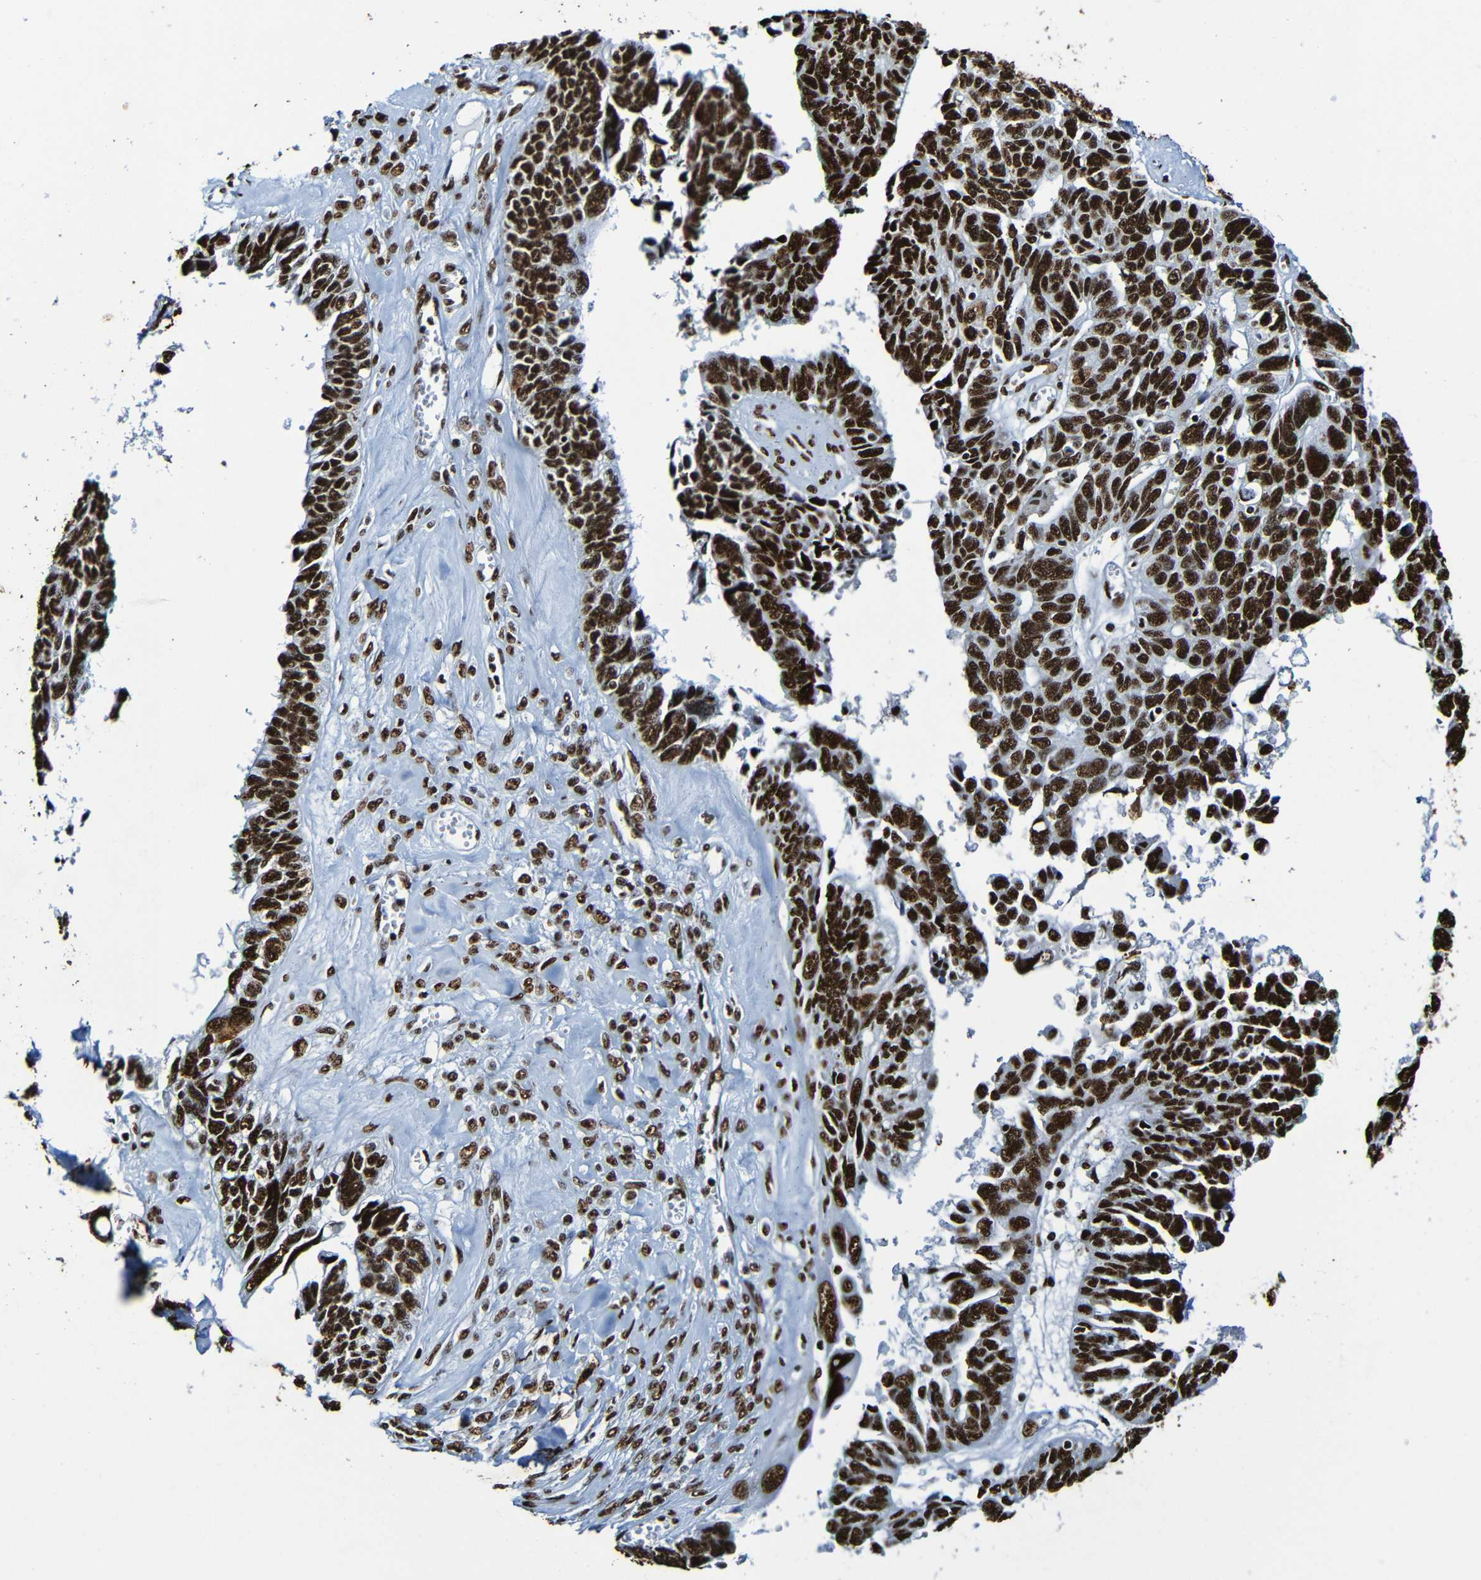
{"staining": {"intensity": "strong", "quantity": ">75%", "location": "nuclear"}, "tissue": "ovarian cancer", "cell_type": "Tumor cells", "image_type": "cancer", "snomed": [{"axis": "morphology", "description": "Cystadenocarcinoma, serous, NOS"}, {"axis": "topography", "description": "Ovary"}], "caption": "IHC micrograph of neoplastic tissue: human ovarian cancer (serous cystadenocarcinoma) stained using IHC shows high levels of strong protein expression localized specifically in the nuclear of tumor cells, appearing as a nuclear brown color.", "gene": "SRSF3", "patient": {"sex": "female", "age": 79}}